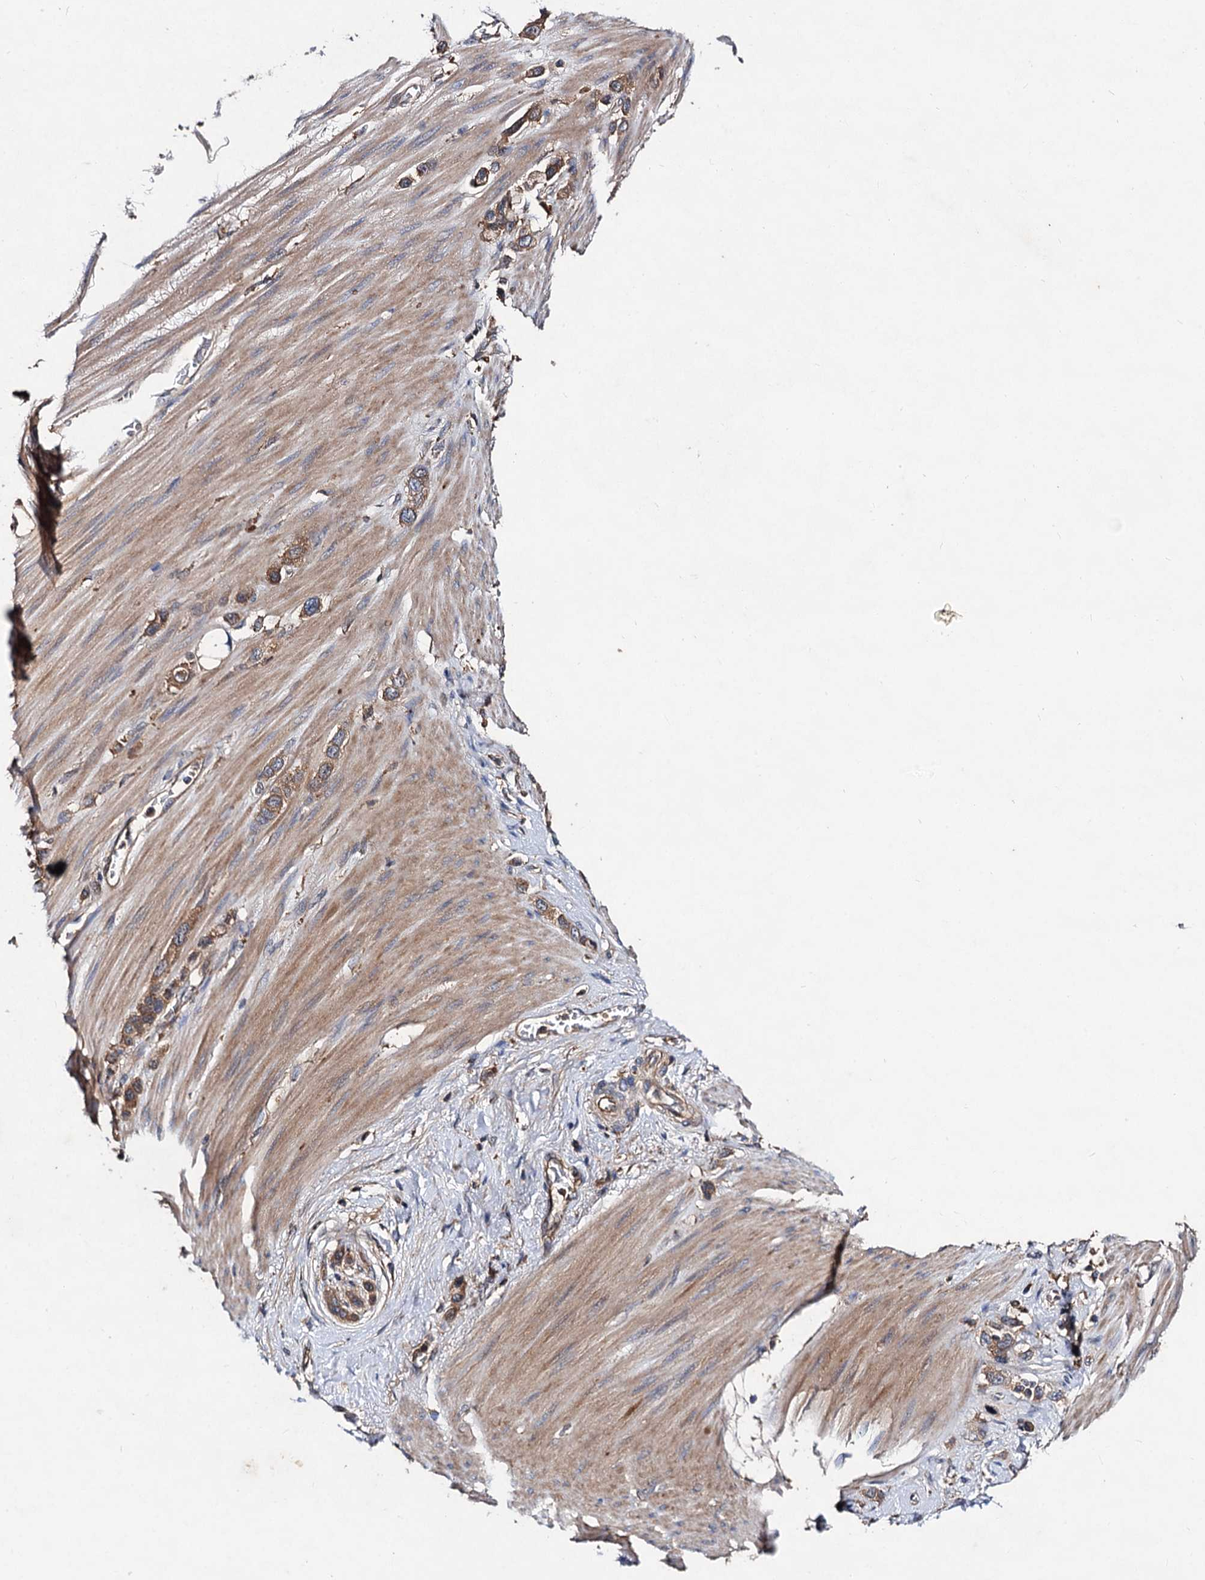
{"staining": {"intensity": "moderate", "quantity": ">75%", "location": "cytoplasmic/membranous"}, "tissue": "stomach cancer", "cell_type": "Tumor cells", "image_type": "cancer", "snomed": [{"axis": "morphology", "description": "Adenocarcinoma, NOS"}, {"axis": "morphology", "description": "Adenocarcinoma, High grade"}, {"axis": "topography", "description": "Stomach, upper"}, {"axis": "topography", "description": "Stomach, lower"}], "caption": "High-power microscopy captured an immunohistochemistry (IHC) histopathology image of stomach cancer, revealing moderate cytoplasmic/membranous positivity in about >75% of tumor cells. (Brightfield microscopy of DAB IHC at high magnification).", "gene": "VPS29", "patient": {"sex": "female", "age": 65}}